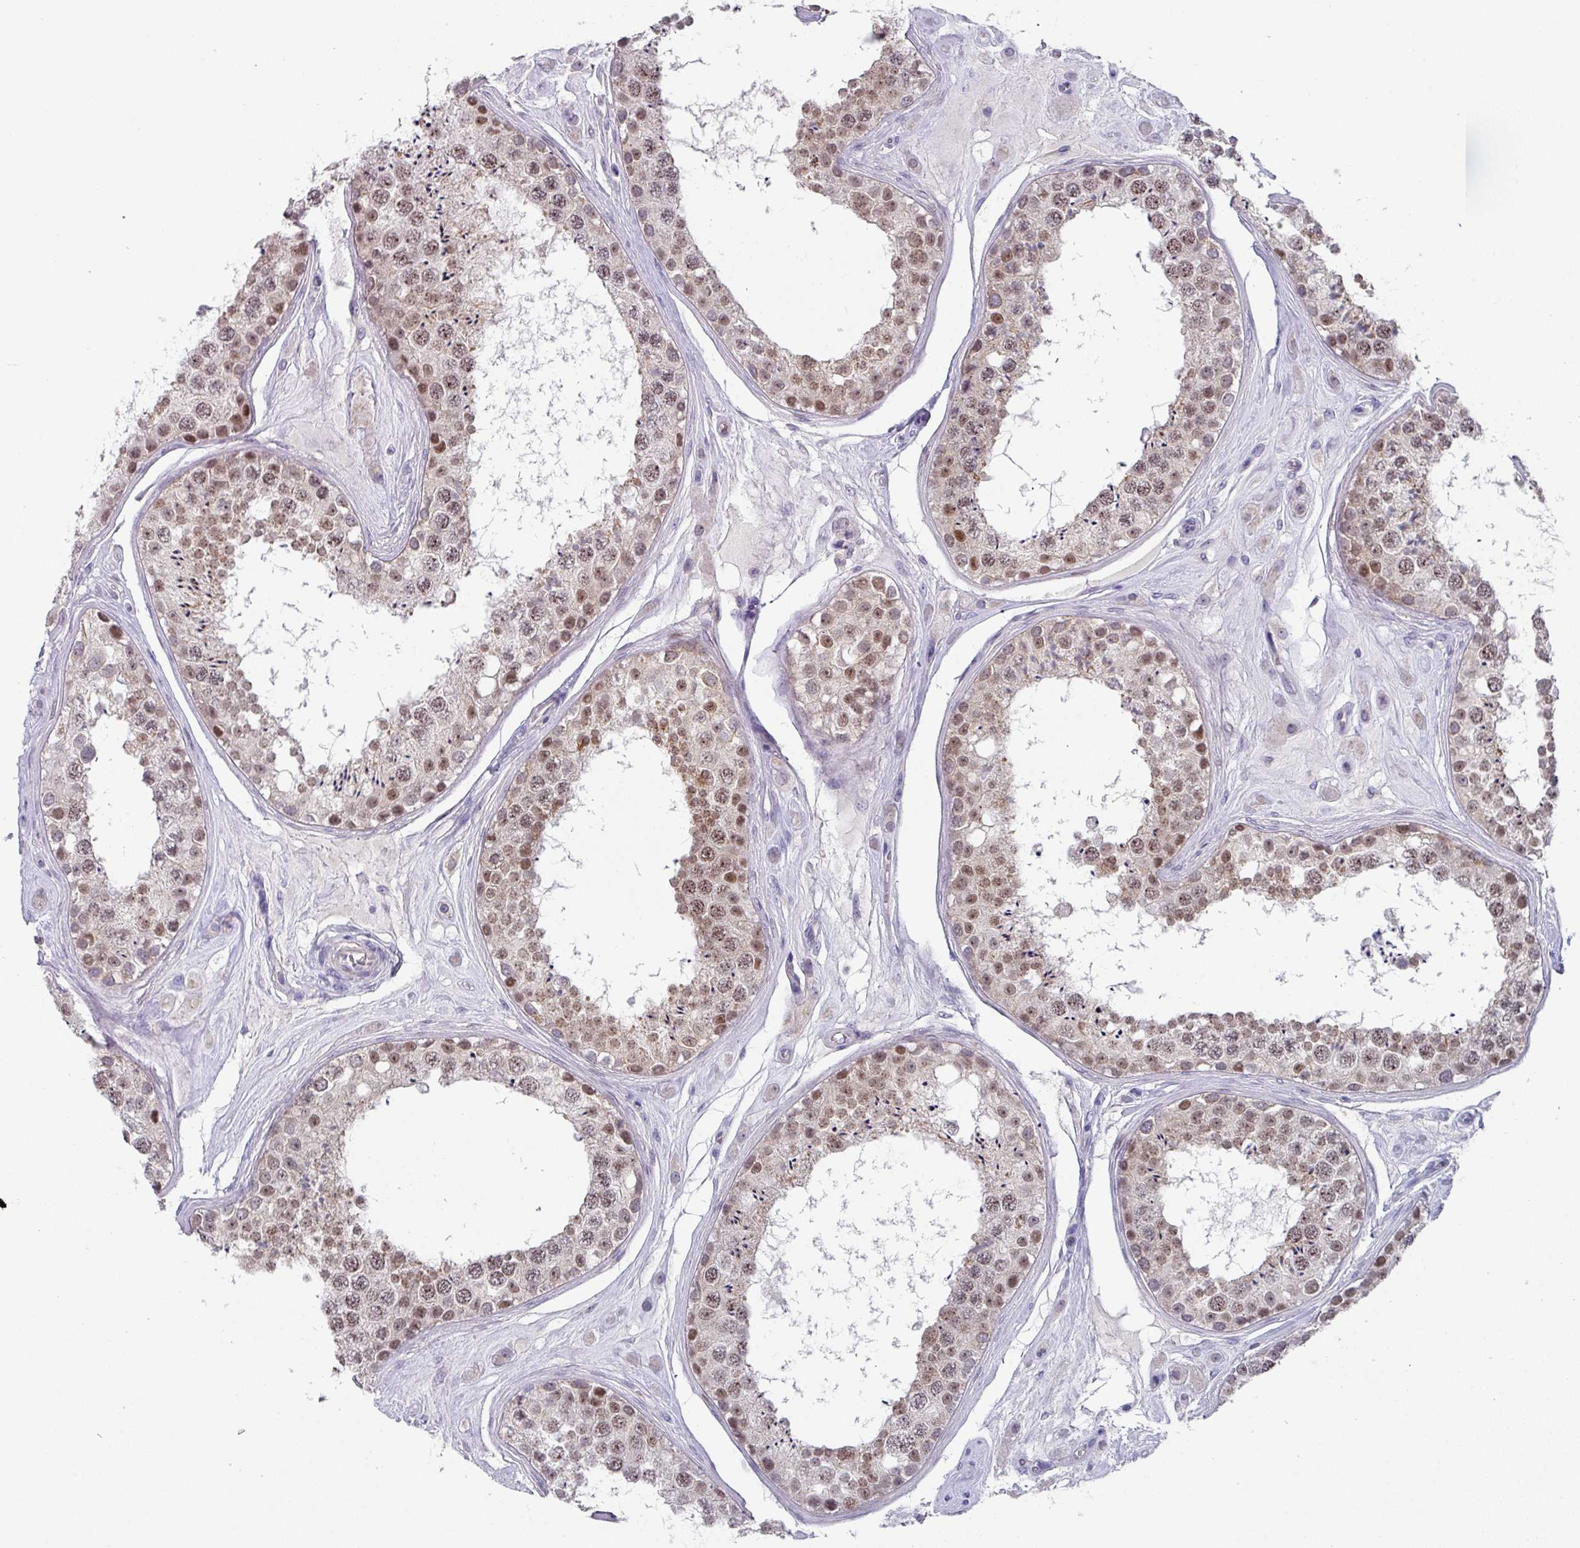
{"staining": {"intensity": "moderate", "quantity": "25%-75%", "location": "nuclear"}, "tissue": "testis", "cell_type": "Cells in seminiferous ducts", "image_type": "normal", "snomed": [{"axis": "morphology", "description": "Normal tissue, NOS"}, {"axis": "topography", "description": "Testis"}], "caption": "Testis was stained to show a protein in brown. There is medium levels of moderate nuclear expression in about 25%-75% of cells in seminiferous ducts. The staining was performed using DAB, with brown indicating positive protein expression. Nuclei are stained blue with hematoxylin.", "gene": "DCAF12L1", "patient": {"sex": "male", "age": 25}}